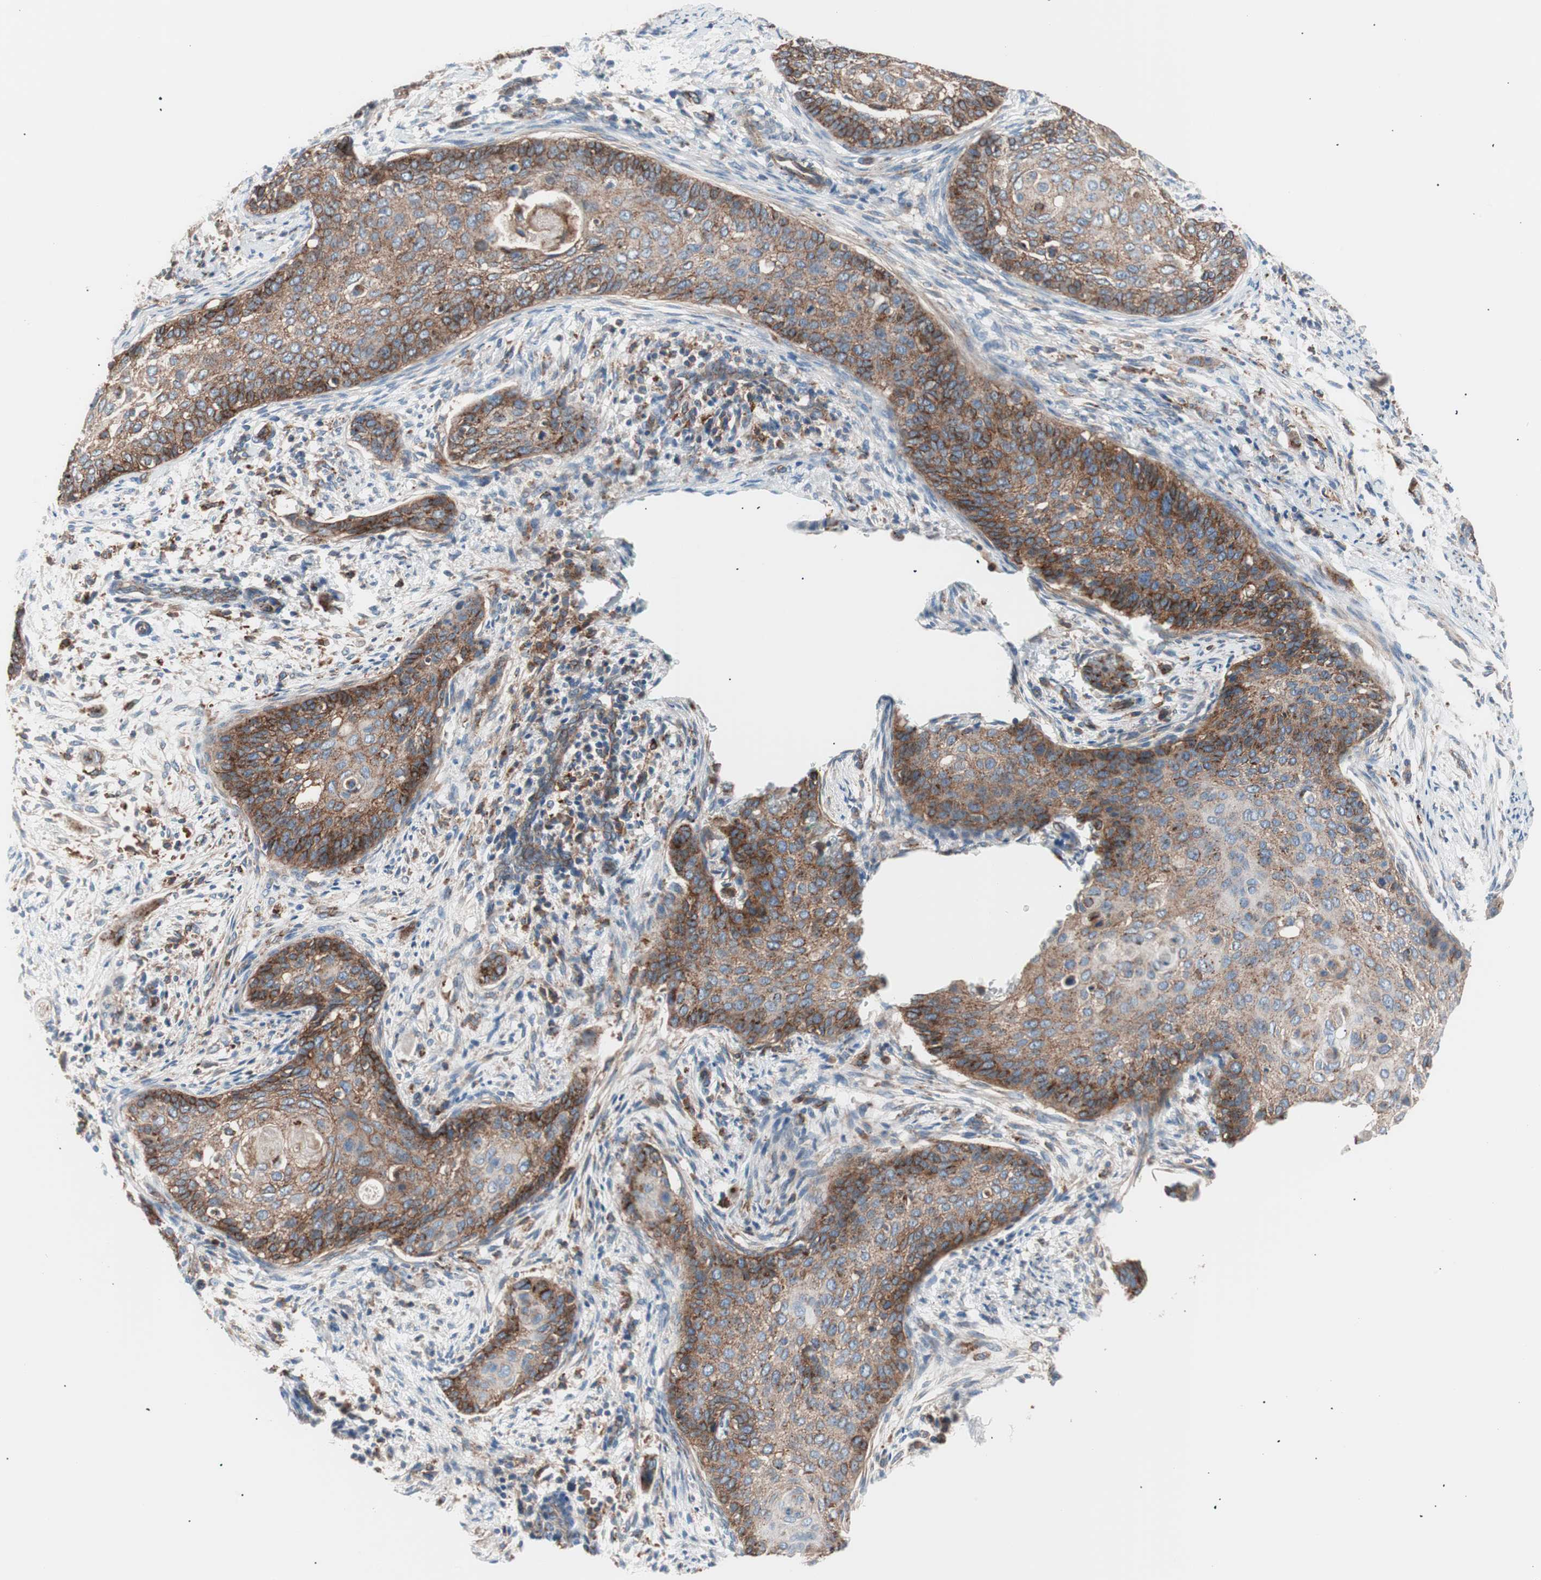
{"staining": {"intensity": "moderate", "quantity": ">75%", "location": "cytoplasmic/membranous"}, "tissue": "cervical cancer", "cell_type": "Tumor cells", "image_type": "cancer", "snomed": [{"axis": "morphology", "description": "Squamous cell carcinoma, NOS"}, {"axis": "topography", "description": "Cervix"}], "caption": "The immunohistochemical stain labels moderate cytoplasmic/membranous staining in tumor cells of squamous cell carcinoma (cervical) tissue.", "gene": "FLOT2", "patient": {"sex": "female", "age": 33}}